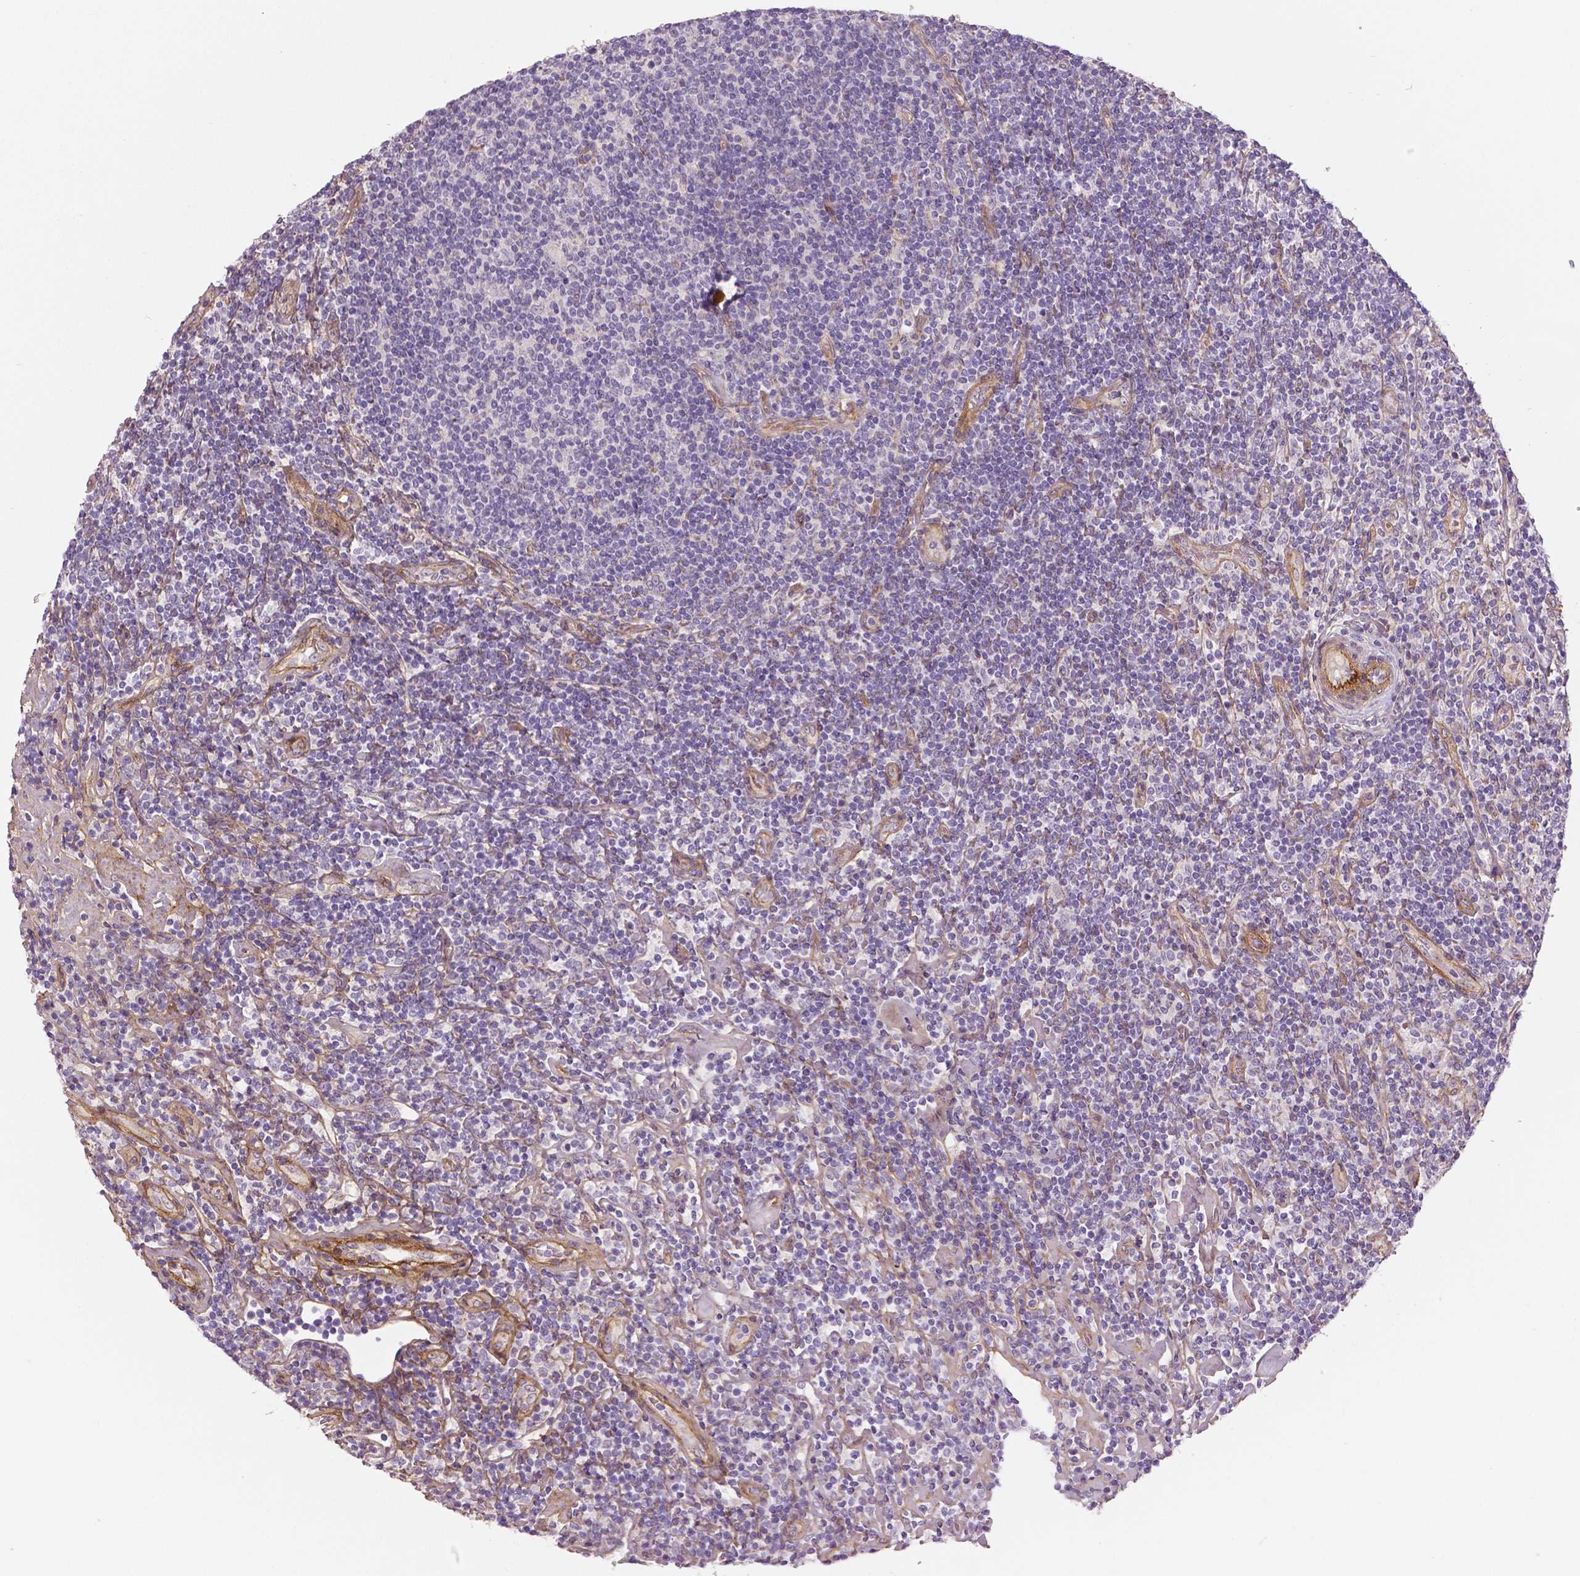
{"staining": {"intensity": "negative", "quantity": "none", "location": "none"}, "tissue": "lymphoma", "cell_type": "Tumor cells", "image_type": "cancer", "snomed": [{"axis": "morphology", "description": "Hodgkin's disease, NOS"}, {"axis": "topography", "description": "Lymph node"}], "caption": "Immunohistochemical staining of human lymphoma exhibits no significant expression in tumor cells.", "gene": "FLT1", "patient": {"sex": "male", "age": 40}}